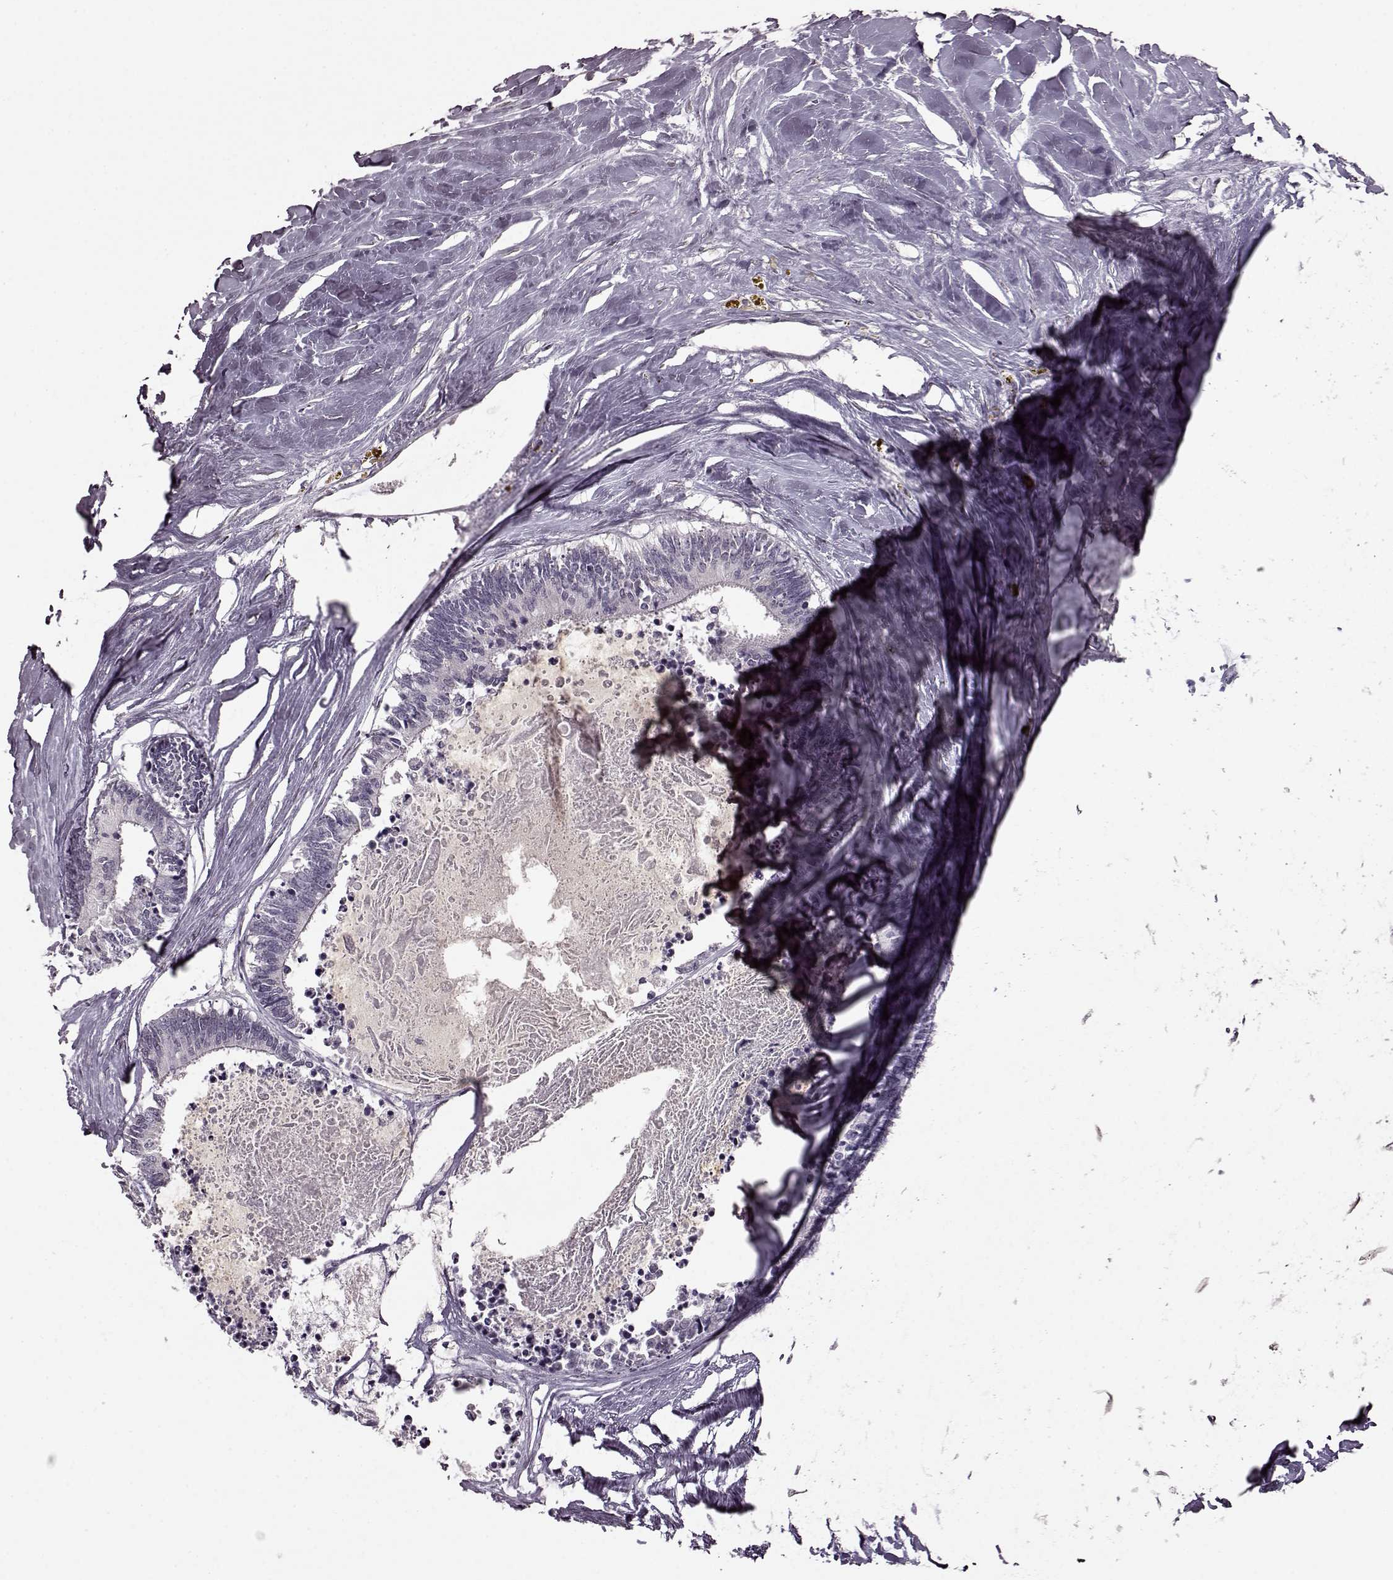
{"staining": {"intensity": "negative", "quantity": "none", "location": "none"}, "tissue": "colorectal cancer", "cell_type": "Tumor cells", "image_type": "cancer", "snomed": [{"axis": "morphology", "description": "Adenocarcinoma, NOS"}, {"axis": "topography", "description": "Colon"}, {"axis": "topography", "description": "Rectum"}], "caption": "This is an immunohistochemistry (IHC) image of adenocarcinoma (colorectal). There is no positivity in tumor cells.", "gene": "STX1B", "patient": {"sex": "male", "age": 57}}